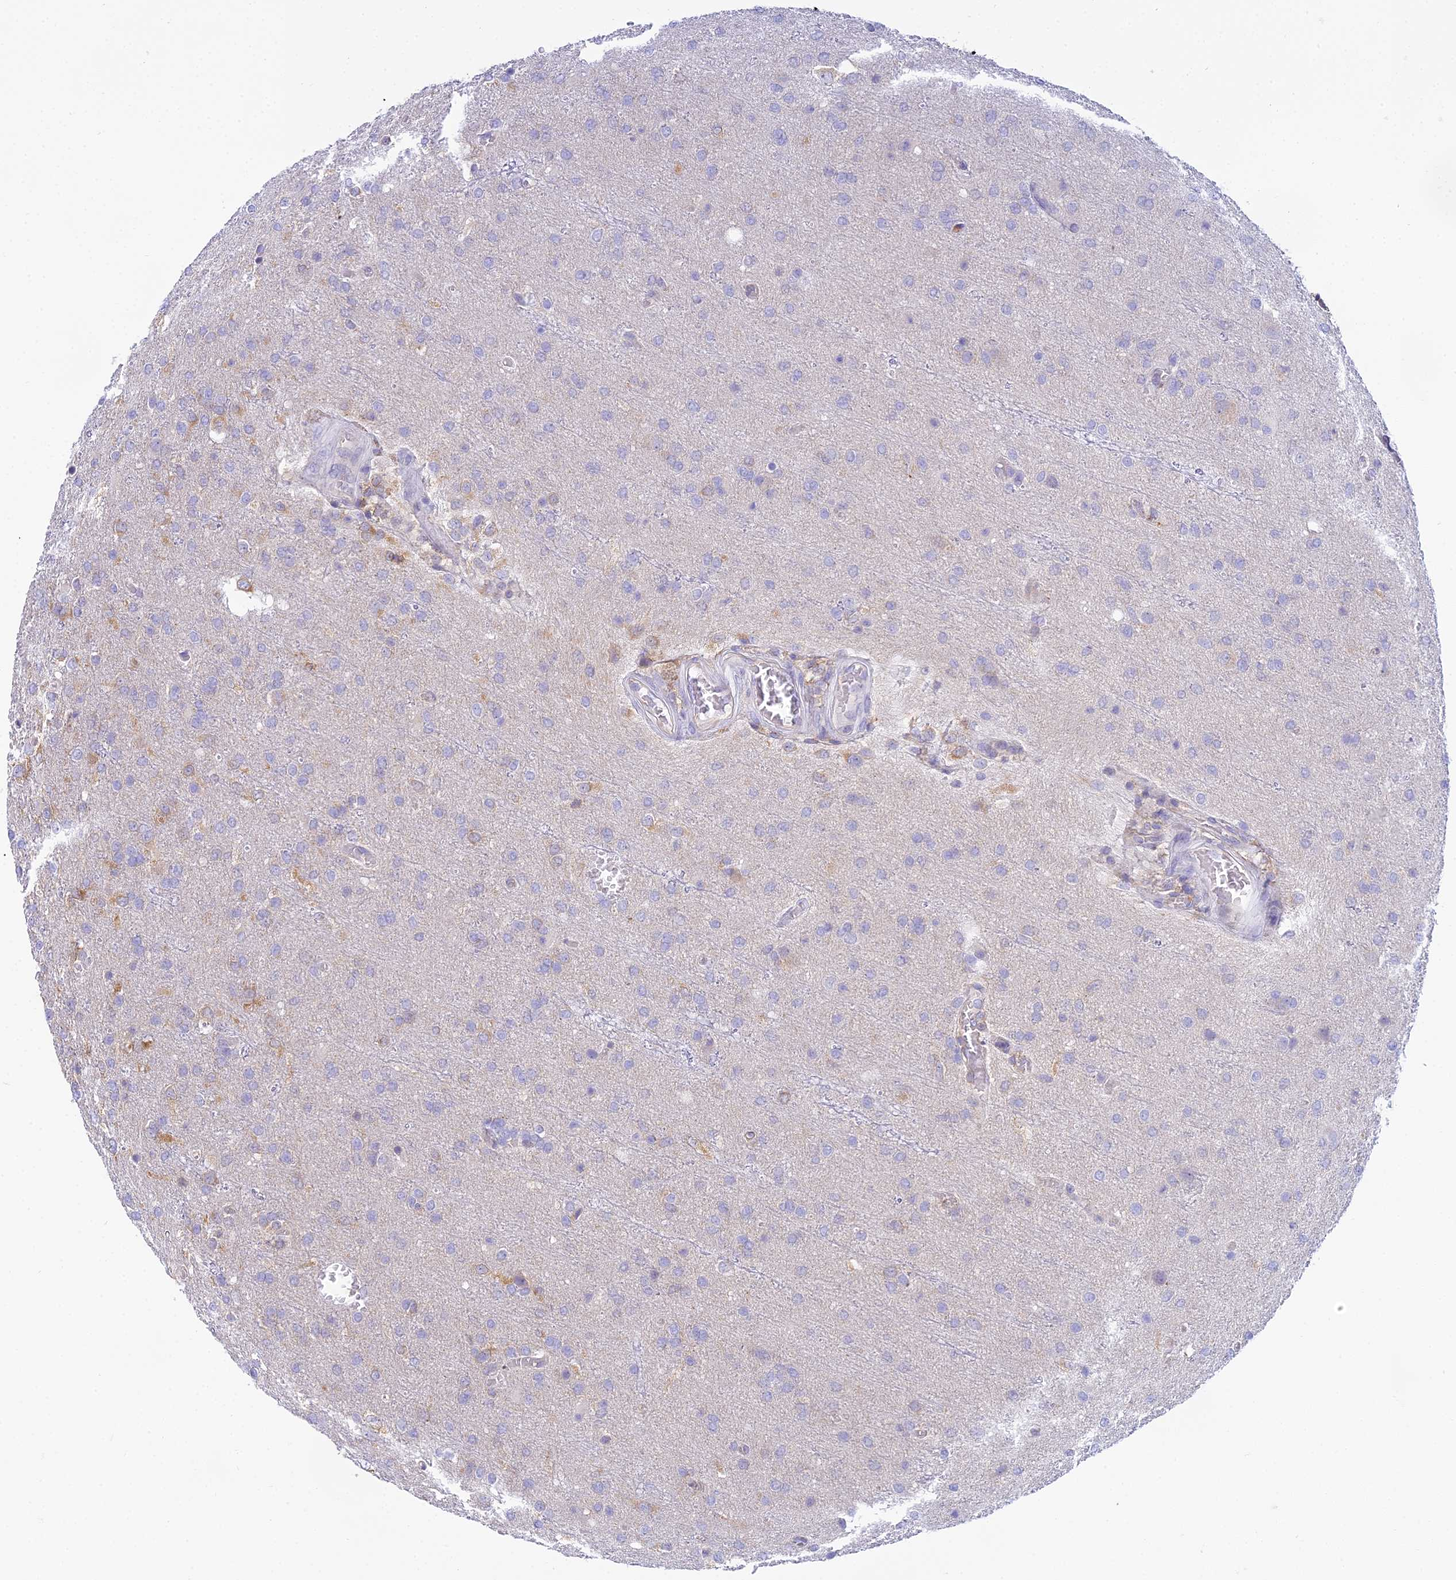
{"staining": {"intensity": "moderate", "quantity": "<25%", "location": "cytoplasmic/membranous"}, "tissue": "glioma", "cell_type": "Tumor cells", "image_type": "cancer", "snomed": [{"axis": "morphology", "description": "Glioma, malignant, High grade"}, {"axis": "topography", "description": "Brain"}], "caption": "Moderate cytoplasmic/membranous expression is appreciated in approximately <25% of tumor cells in glioma.", "gene": "HM13", "patient": {"sex": "female", "age": 74}}